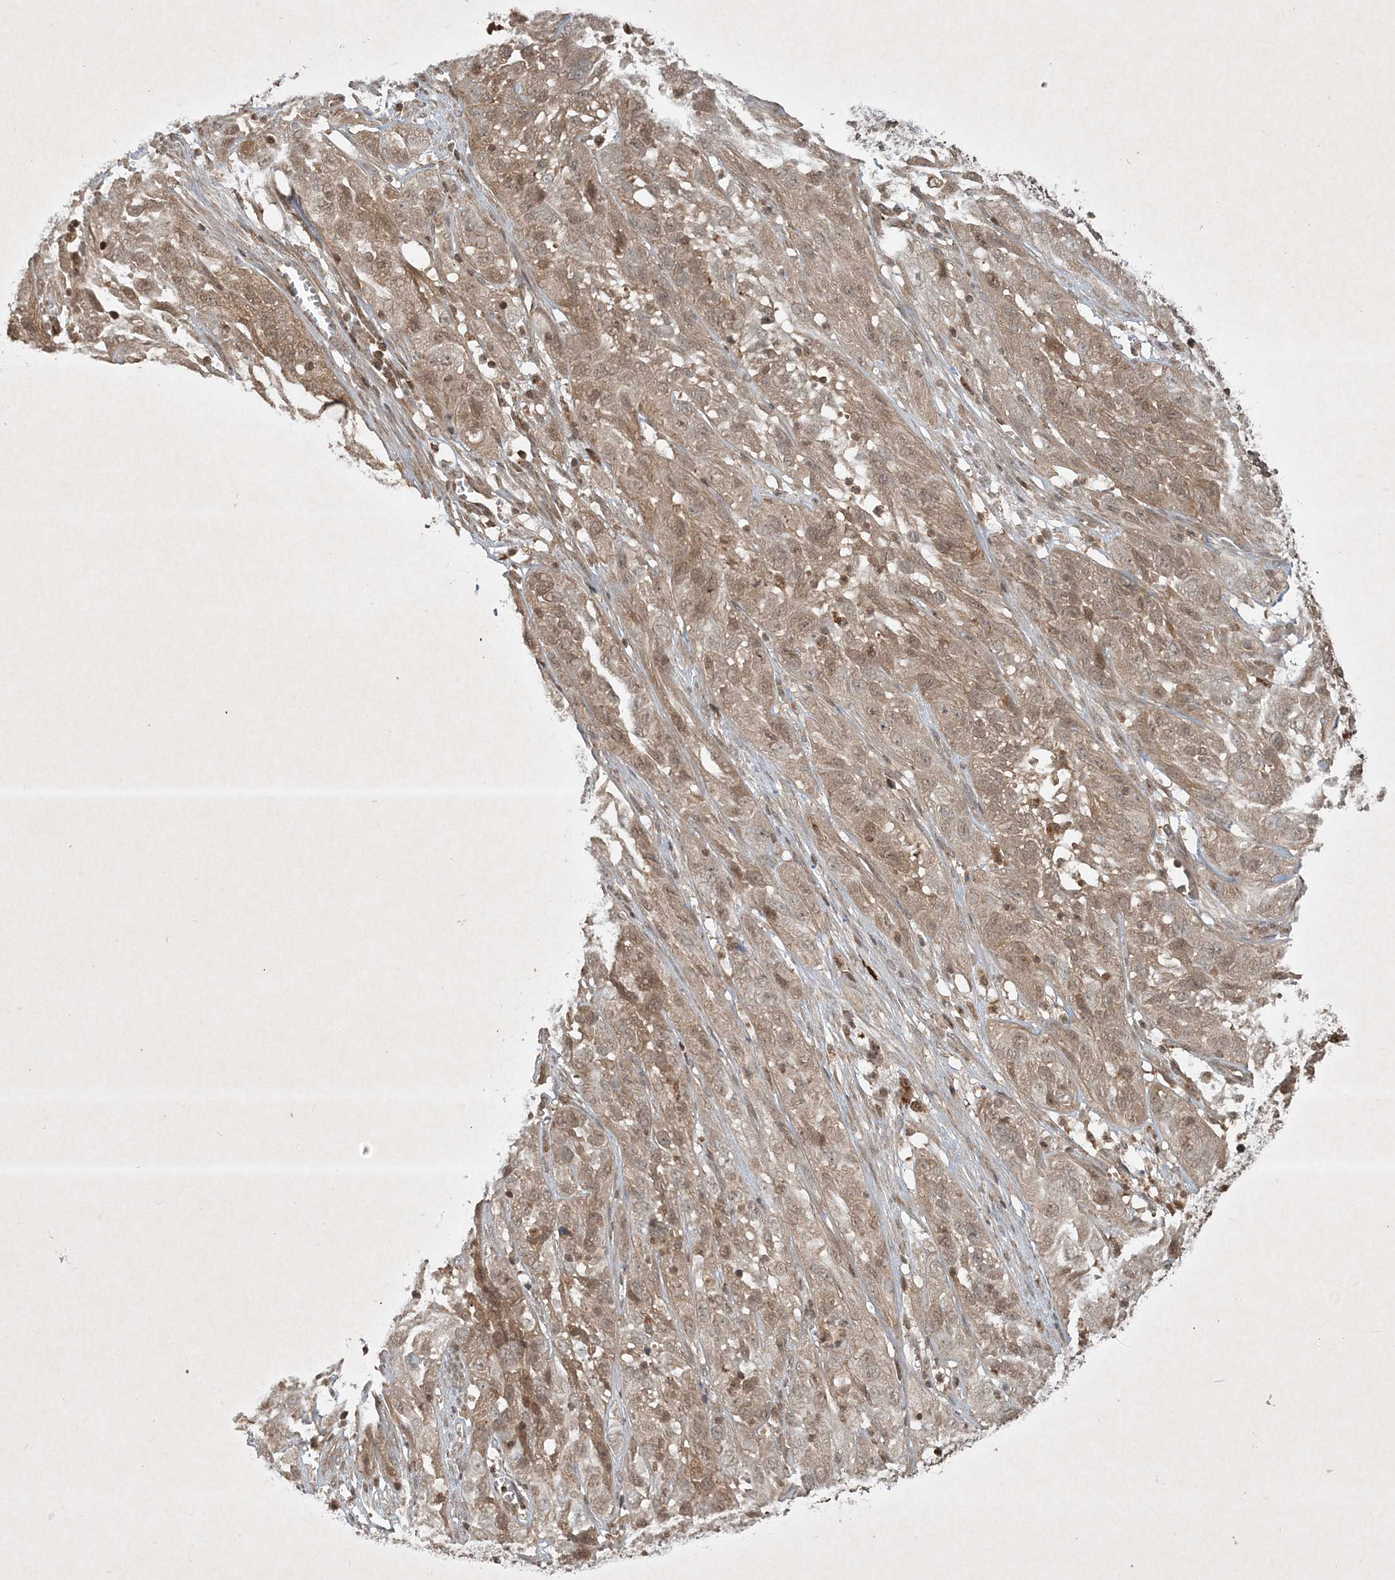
{"staining": {"intensity": "weak", "quantity": ">75%", "location": "cytoplasmic/membranous,nuclear"}, "tissue": "cervical cancer", "cell_type": "Tumor cells", "image_type": "cancer", "snomed": [{"axis": "morphology", "description": "Squamous cell carcinoma, NOS"}, {"axis": "topography", "description": "Cervix"}], "caption": "This micrograph exhibits IHC staining of human cervical cancer (squamous cell carcinoma), with low weak cytoplasmic/membranous and nuclear staining in about >75% of tumor cells.", "gene": "PLTP", "patient": {"sex": "female", "age": 32}}